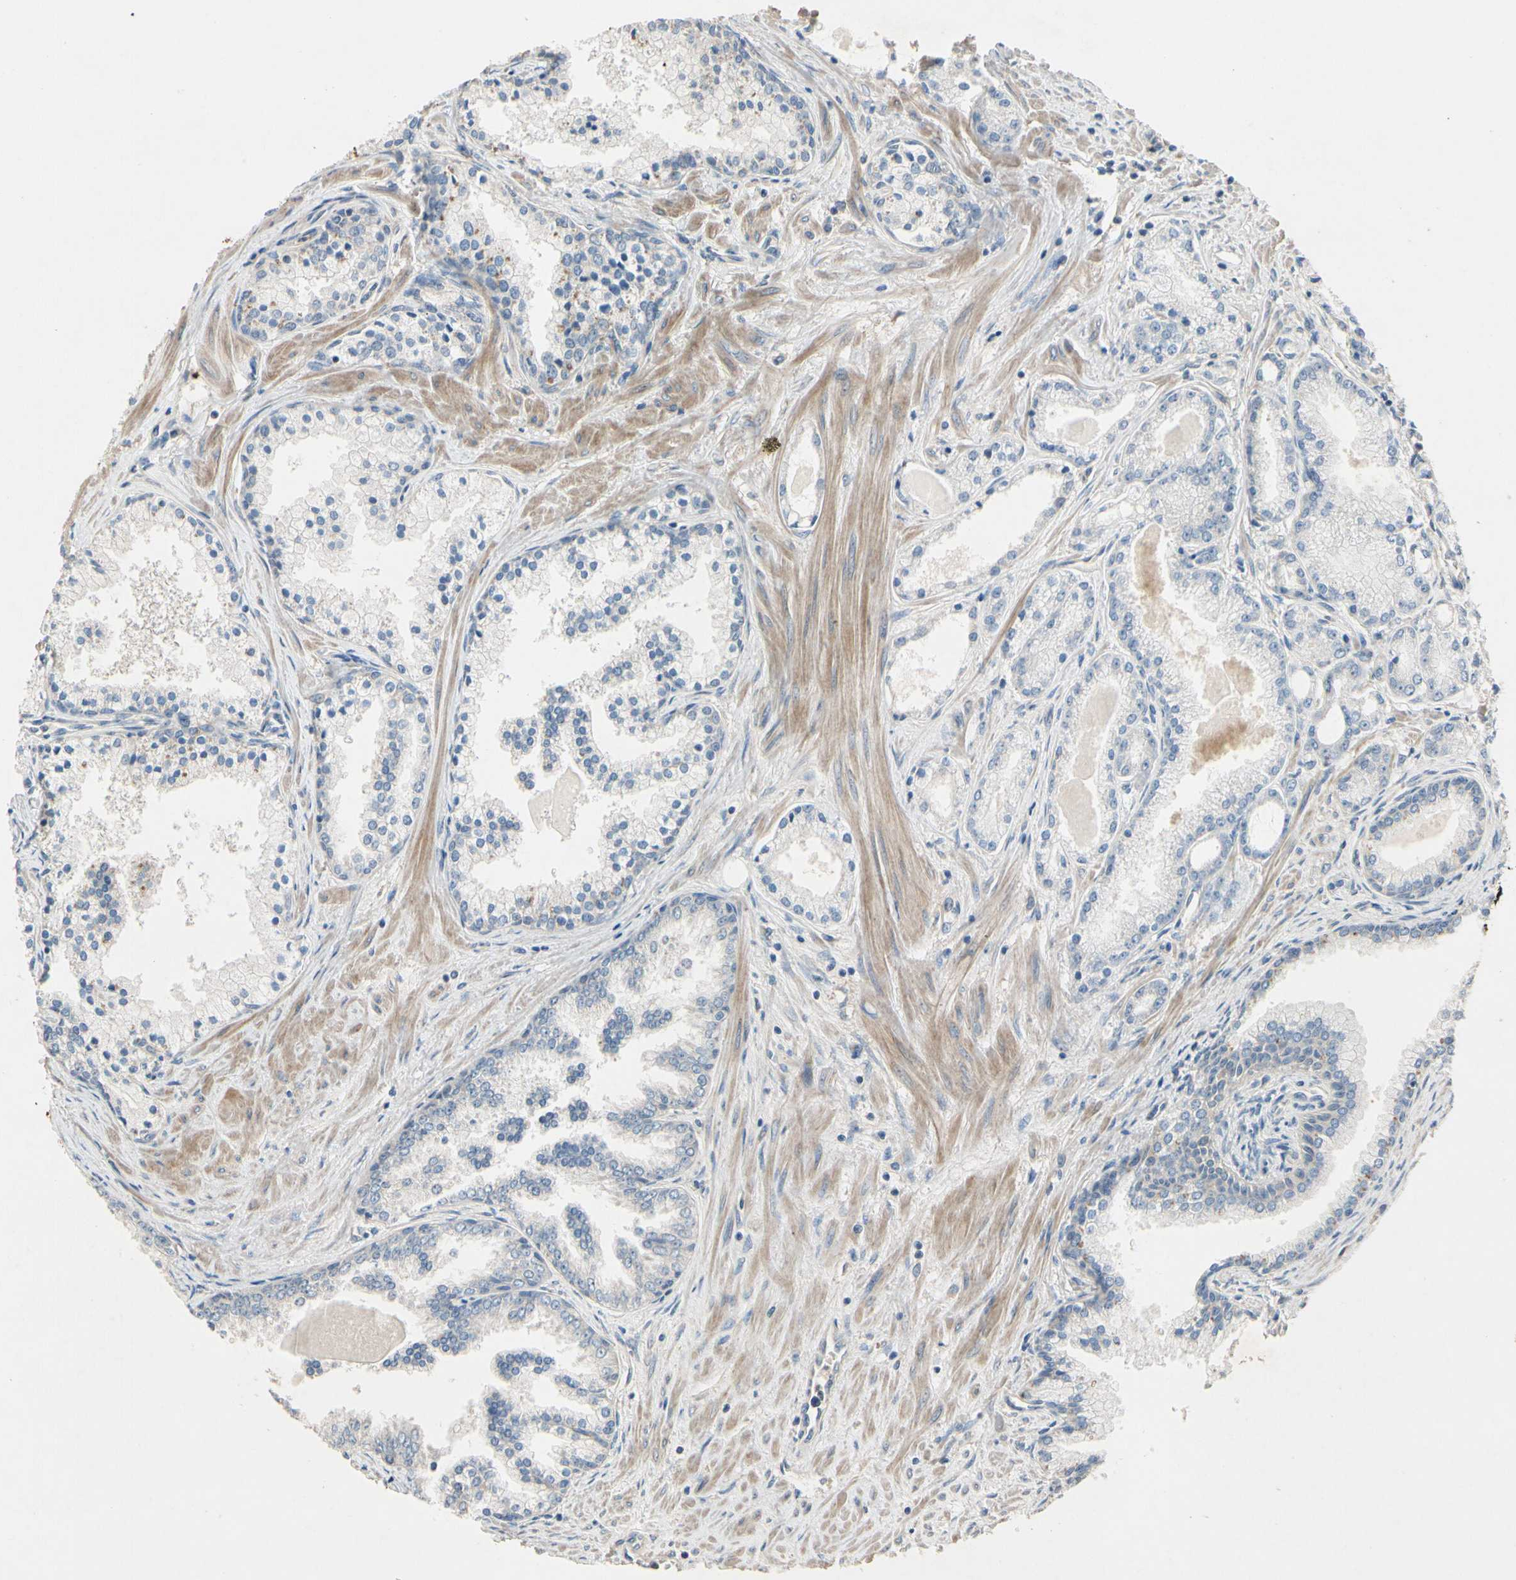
{"staining": {"intensity": "negative", "quantity": "none", "location": "none"}, "tissue": "prostate cancer", "cell_type": "Tumor cells", "image_type": "cancer", "snomed": [{"axis": "morphology", "description": "Adenocarcinoma, High grade"}, {"axis": "topography", "description": "Prostate"}], "caption": "This micrograph is of prostate cancer stained with immunohistochemistry to label a protein in brown with the nuclei are counter-stained blue. There is no expression in tumor cells.", "gene": "SIGLEC5", "patient": {"sex": "male", "age": 61}}